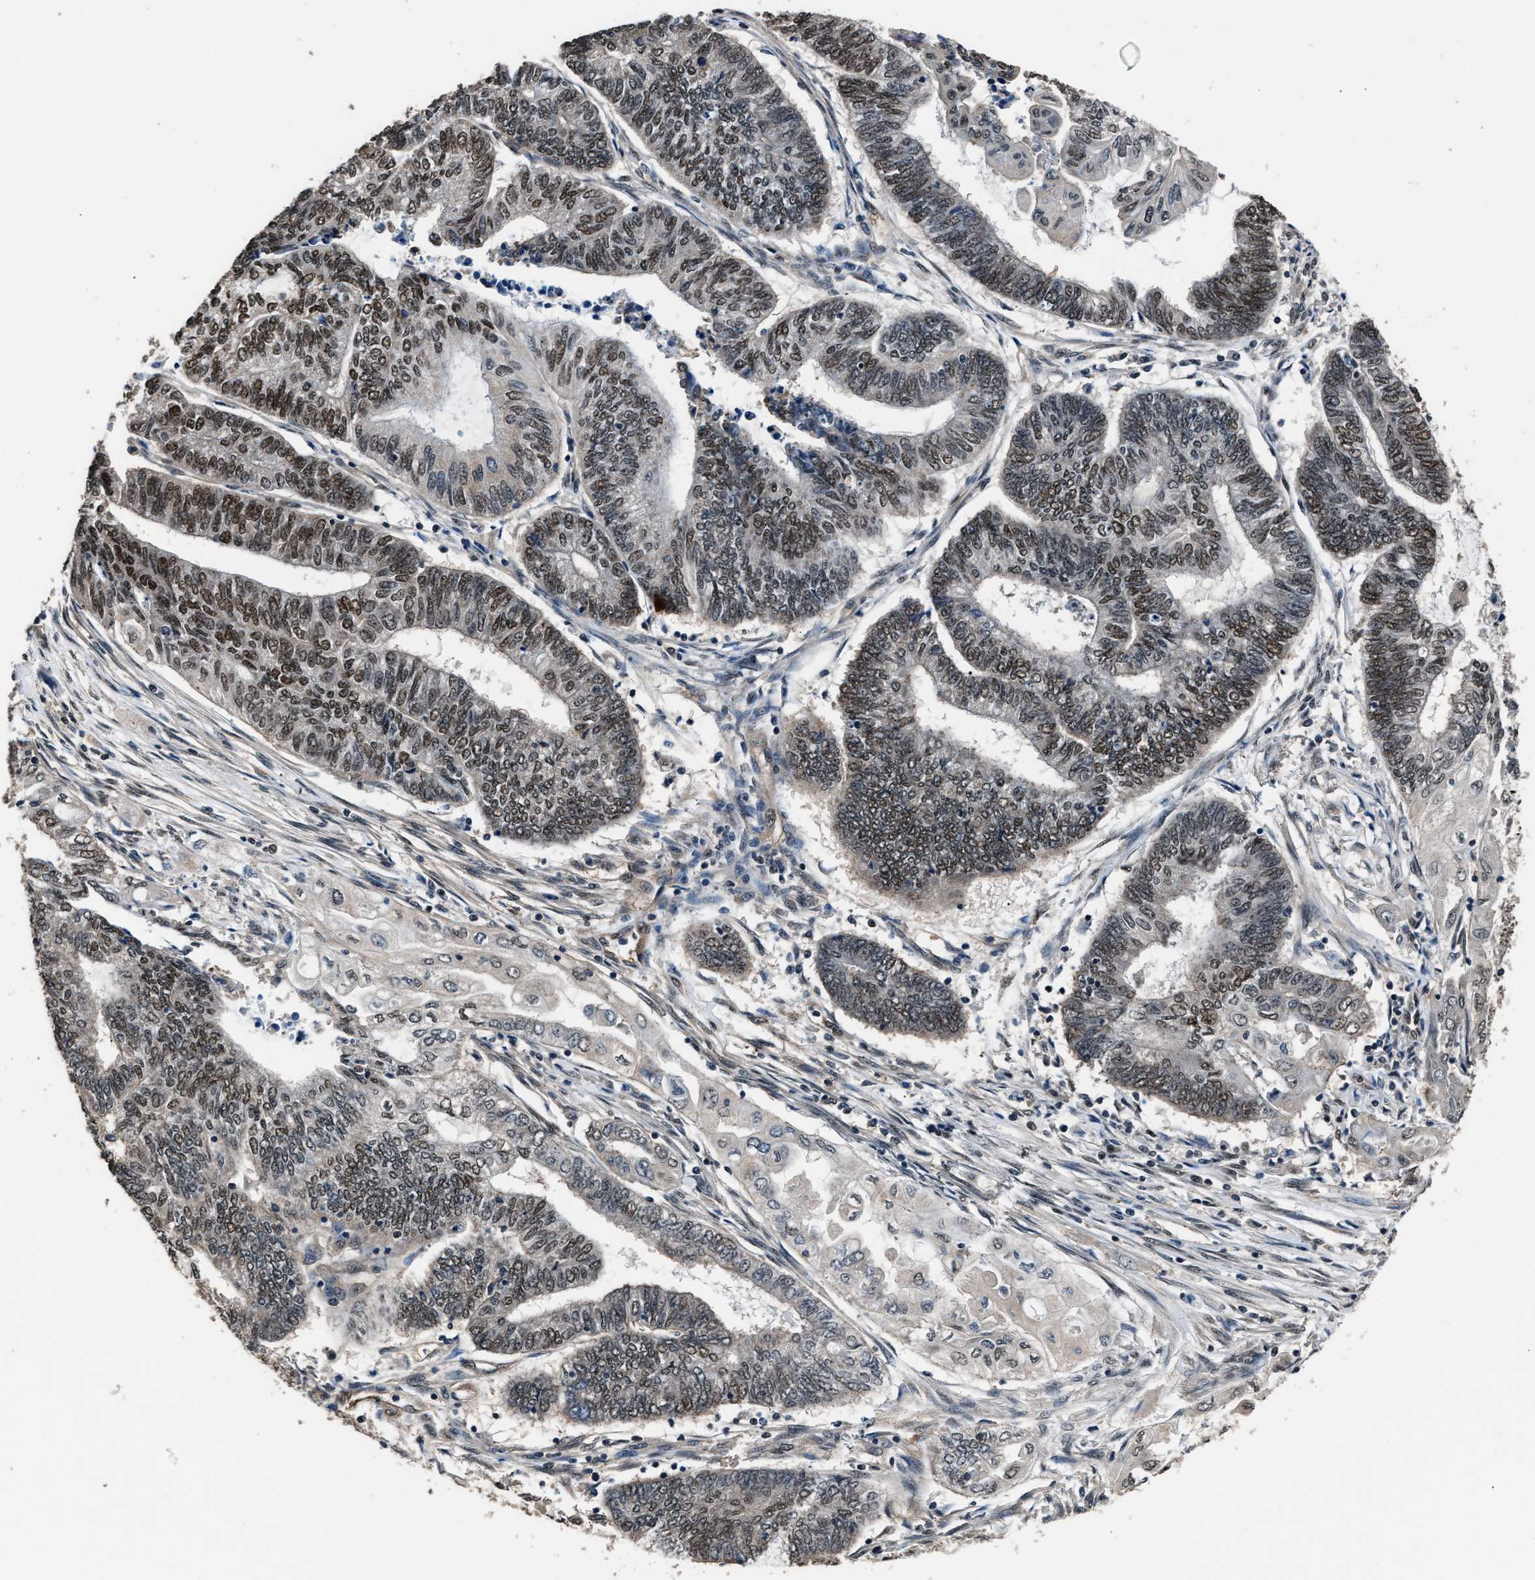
{"staining": {"intensity": "moderate", "quantity": "25%-75%", "location": "nuclear"}, "tissue": "endometrial cancer", "cell_type": "Tumor cells", "image_type": "cancer", "snomed": [{"axis": "morphology", "description": "Adenocarcinoma, NOS"}, {"axis": "topography", "description": "Uterus"}, {"axis": "topography", "description": "Endometrium"}], "caption": "Moderate nuclear staining is identified in about 25%-75% of tumor cells in endometrial cancer (adenocarcinoma).", "gene": "DFFA", "patient": {"sex": "female", "age": 70}}